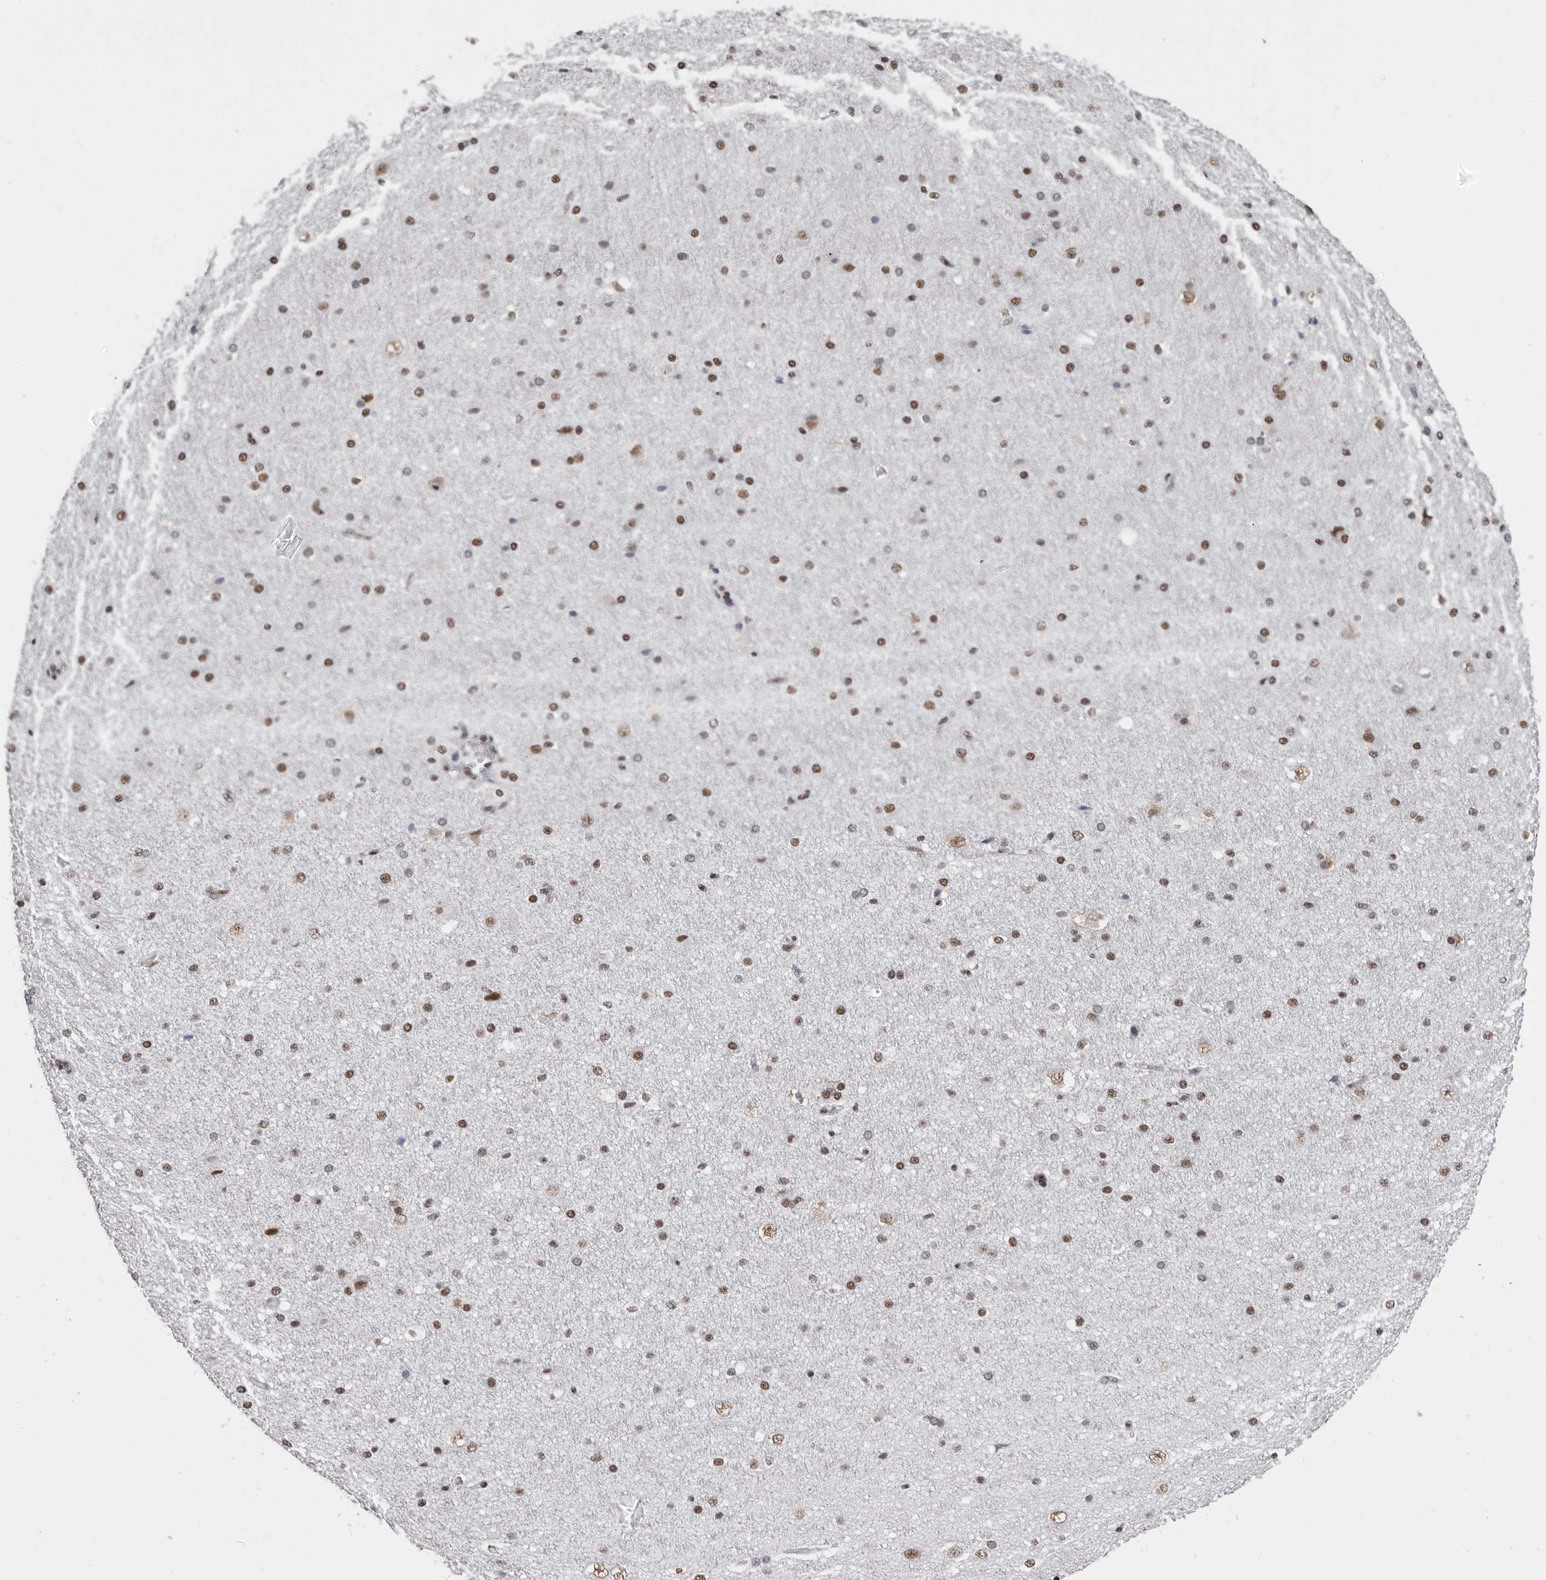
{"staining": {"intensity": "moderate", "quantity": ">75%", "location": "nuclear"}, "tissue": "cerebral cortex", "cell_type": "Endothelial cells", "image_type": "normal", "snomed": [{"axis": "morphology", "description": "Normal tissue, NOS"}, {"axis": "morphology", "description": "Developmental malformation"}, {"axis": "topography", "description": "Cerebral cortex"}], "caption": "A high-resolution photomicrograph shows immunohistochemistry (IHC) staining of normal cerebral cortex, which demonstrates moderate nuclear positivity in approximately >75% of endothelial cells. The staining was performed using DAB, with brown indicating positive protein expression. Nuclei are stained blue with hematoxylin.", "gene": "SCAF4", "patient": {"sex": "female", "age": 30}}